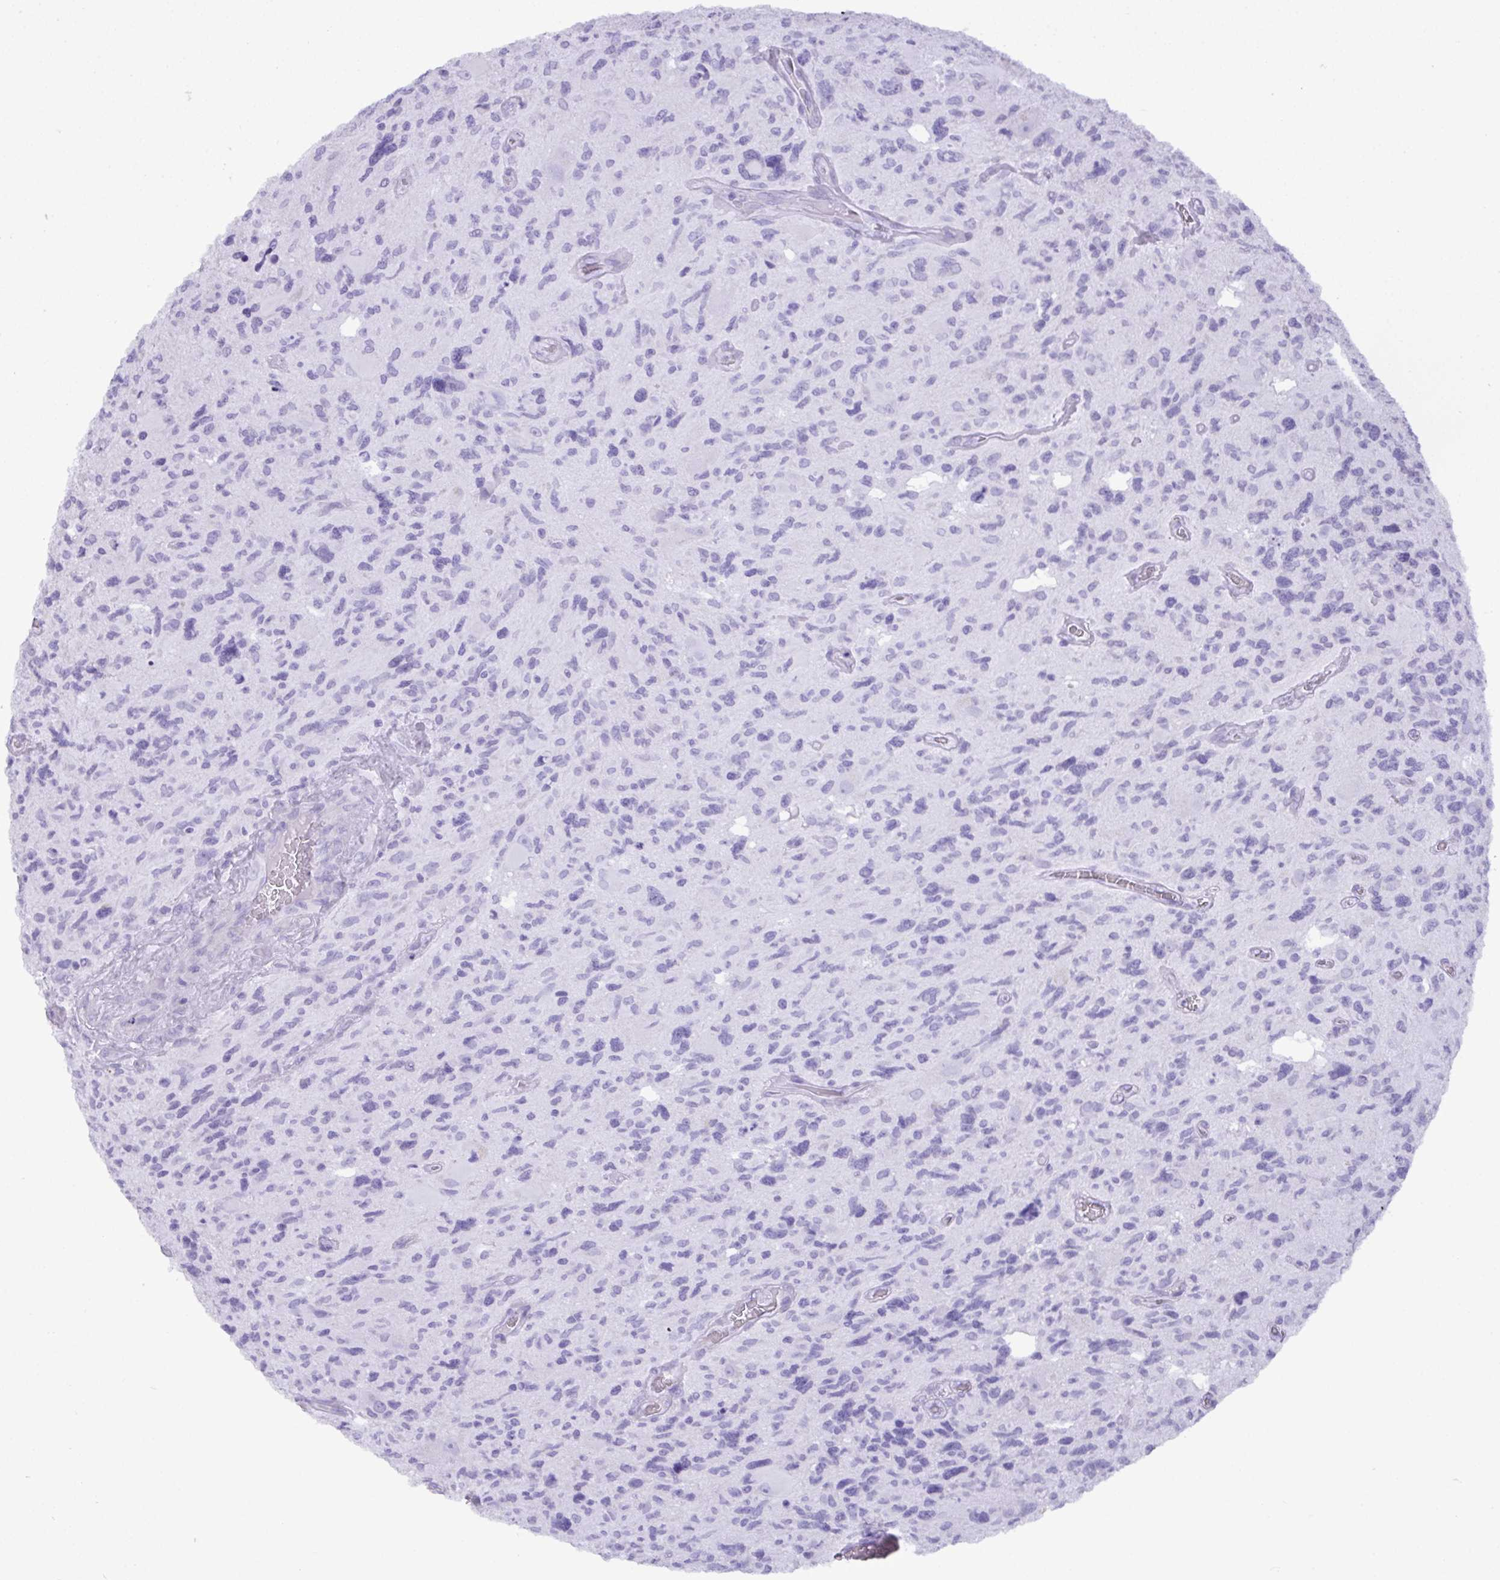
{"staining": {"intensity": "negative", "quantity": "none", "location": "none"}, "tissue": "glioma", "cell_type": "Tumor cells", "image_type": "cancer", "snomed": [{"axis": "morphology", "description": "Glioma, malignant, High grade"}, {"axis": "topography", "description": "Brain"}], "caption": "This image is of malignant glioma (high-grade) stained with IHC to label a protein in brown with the nuclei are counter-stained blue. There is no staining in tumor cells.", "gene": "C4orf33", "patient": {"sex": "male", "age": 49}}